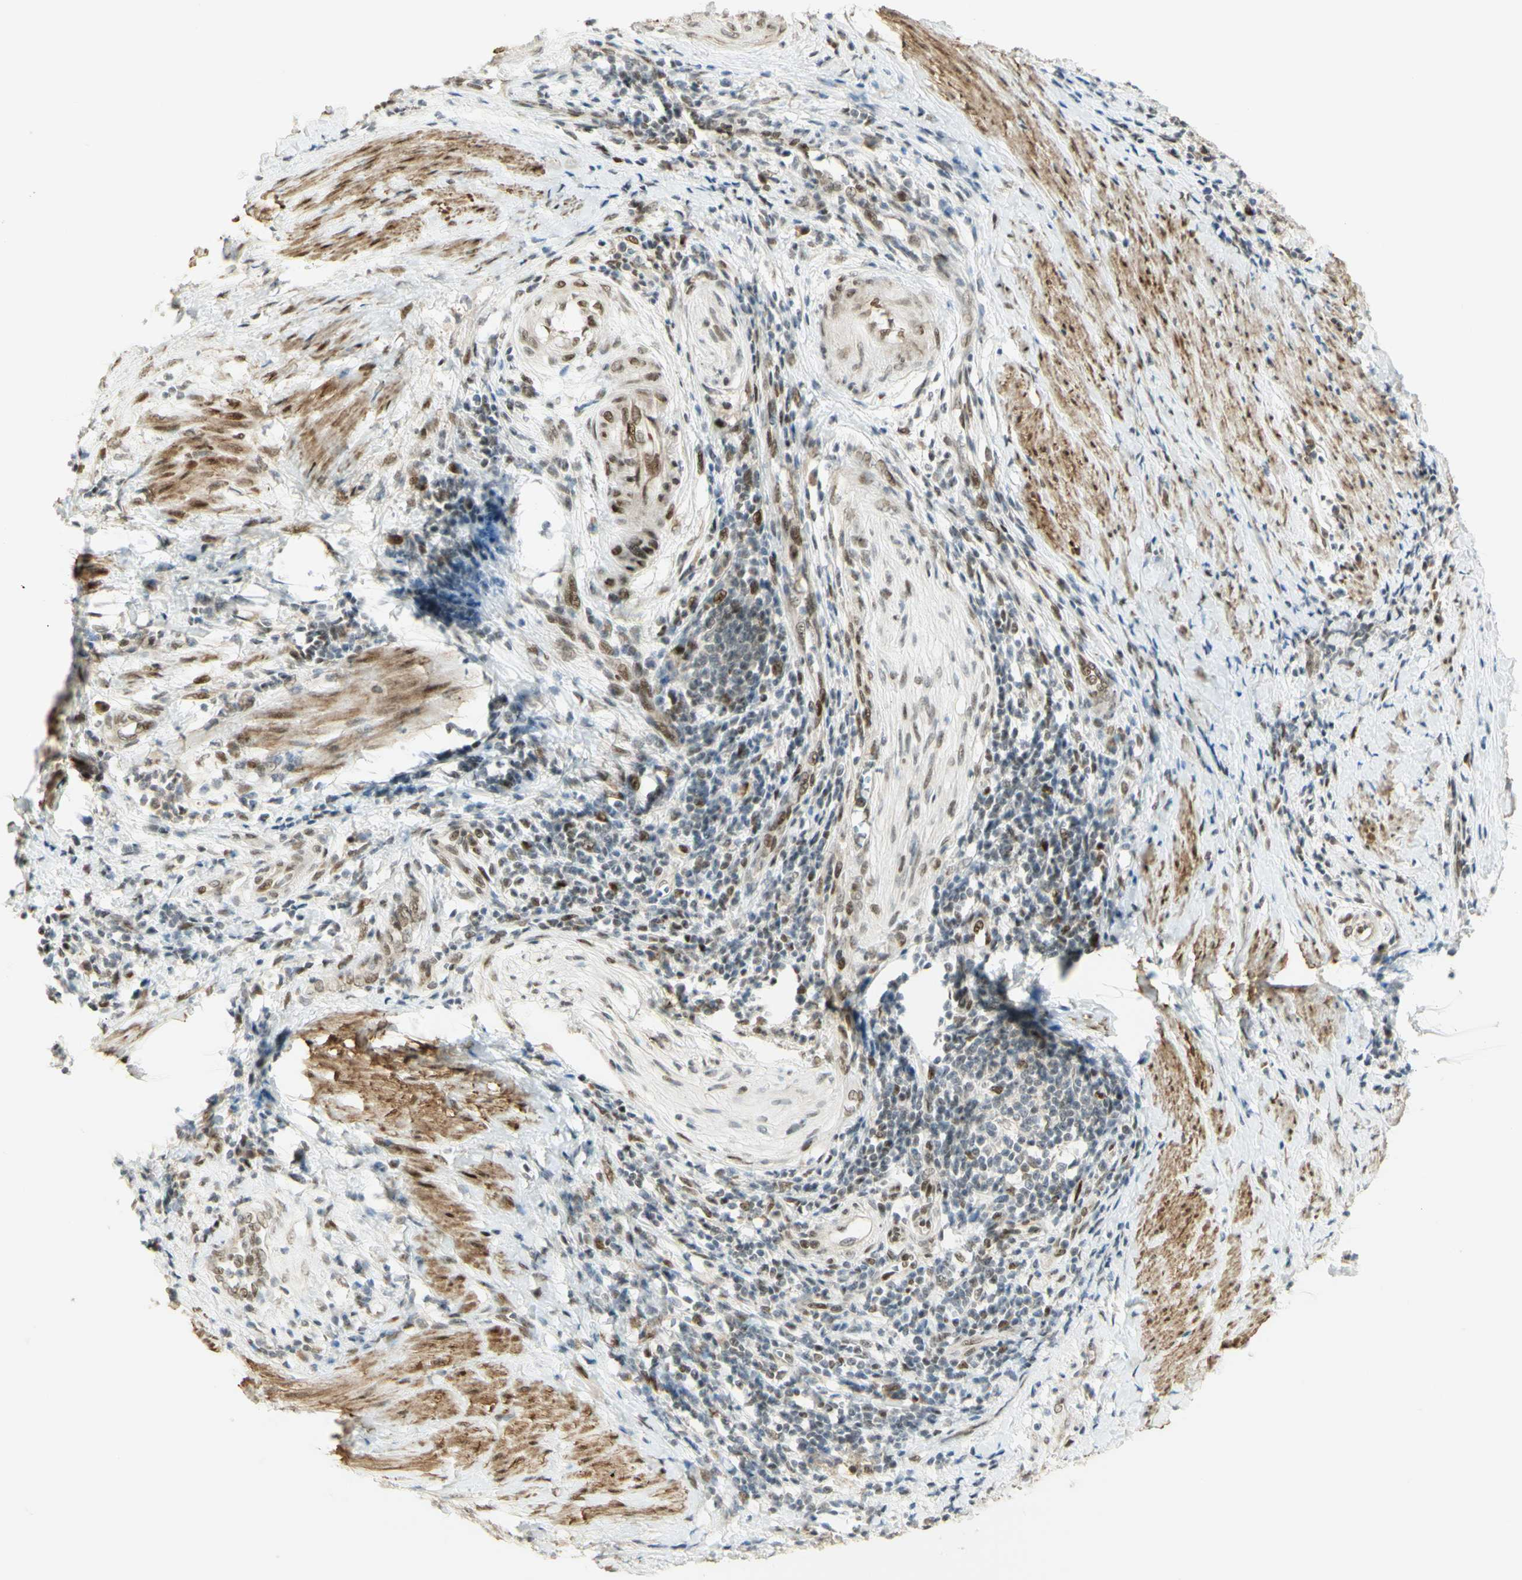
{"staining": {"intensity": "moderate", "quantity": "25%-75%", "location": "nuclear"}, "tissue": "cervical cancer", "cell_type": "Tumor cells", "image_type": "cancer", "snomed": [{"axis": "morphology", "description": "Squamous cell carcinoma, NOS"}, {"axis": "topography", "description": "Cervix"}], "caption": "Squamous cell carcinoma (cervical) stained with a protein marker reveals moderate staining in tumor cells.", "gene": "DDX1", "patient": {"sex": "female", "age": 39}}